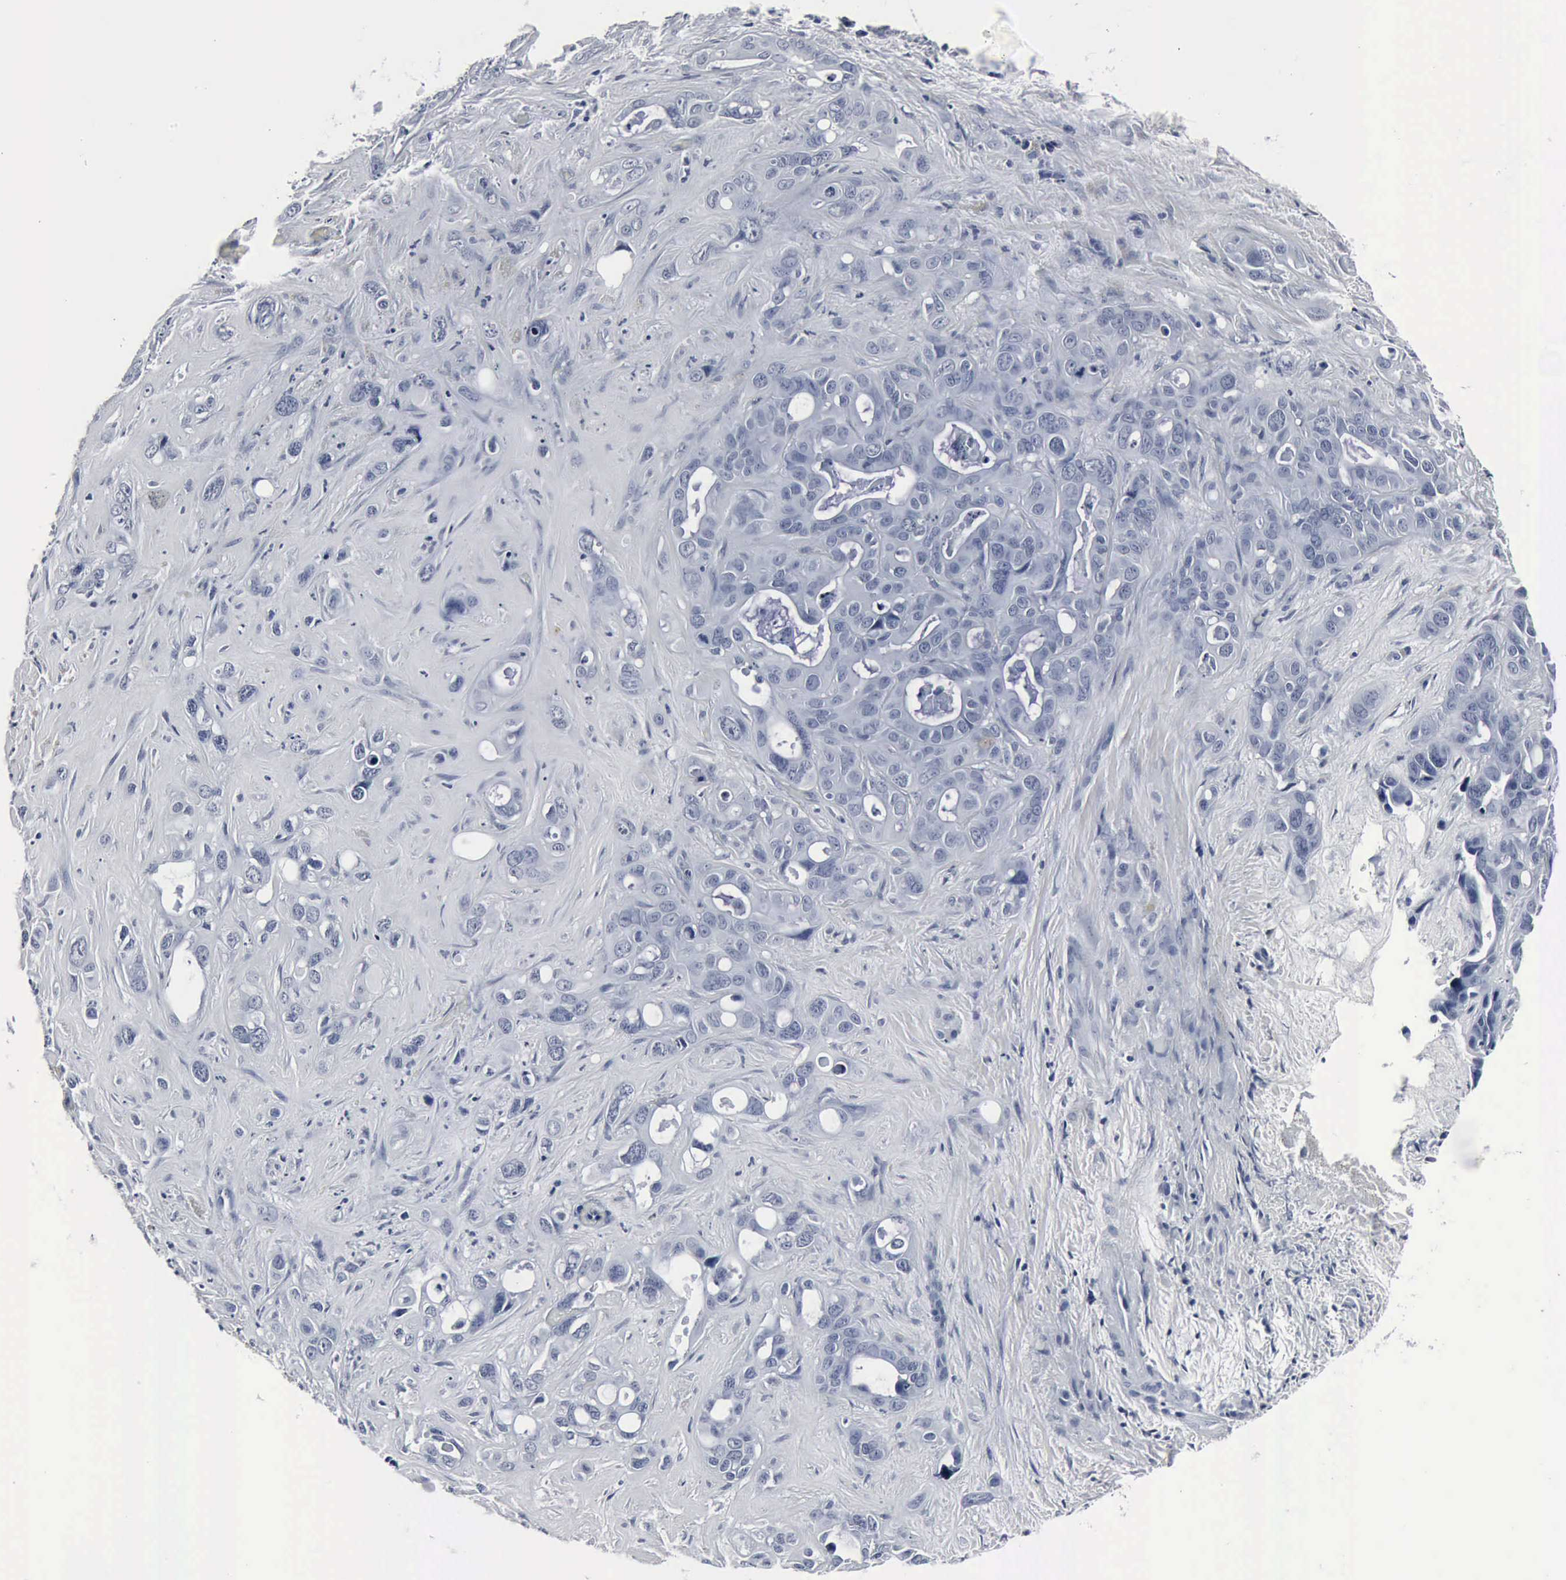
{"staining": {"intensity": "negative", "quantity": "none", "location": "none"}, "tissue": "liver cancer", "cell_type": "Tumor cells", "image_type": "cancer", "snomed": [{"axis": "morphology", "description": "Cholangiocarcinoma"}, {"axis": "topography", "description": "Liver"}], "caption": "There is no significant positivity in tumor cells of liver cholangiocarcinoma.", "gene": "SNAP25", "patient": {"sex": "female", "age": 79}}